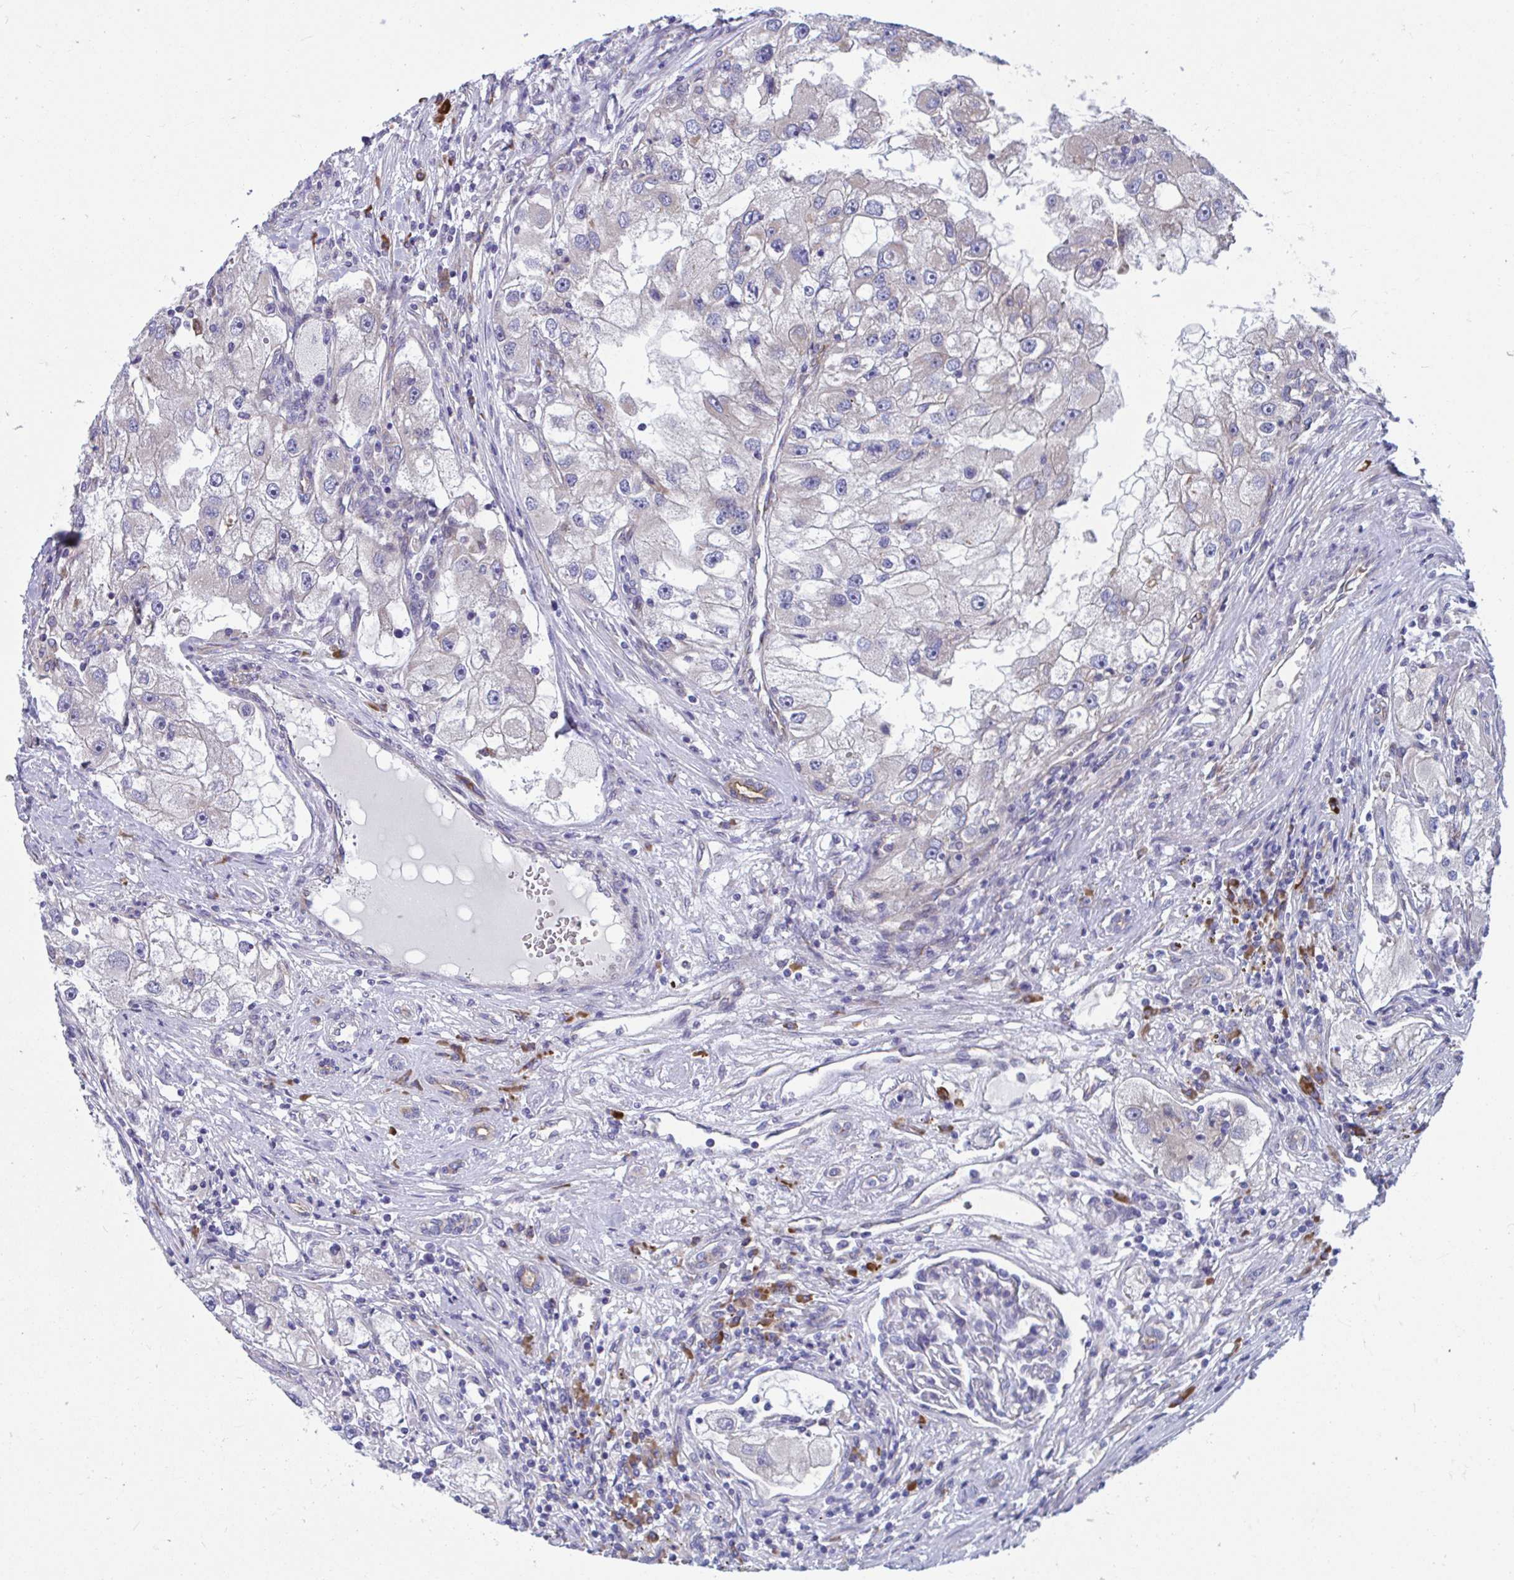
{"staining": {"intensity": "negative", "quantity": "none", "location": "none"}, "tissue": "renal cancer", "cell_type": "Tumor cells", "image_type": "cancer", "snomed": [{"axis": "morphology", "description": "Adenocarcinoma, NOS"}, {"axis": "topography", "description": "Kidney"}], "caption": "Immunohistochemistry micrograph of neoplastic tissue: human renal cancer (adenocarcinoma) stained with DAB (3,3'-diaminobenzidine) demonstrates no significant protein staining in tumor cells. (DAB immunohistochemistry with hematoxylin counter stain).", "gene": "WBP1", "patient": {"sex": "male", "age": 63}}